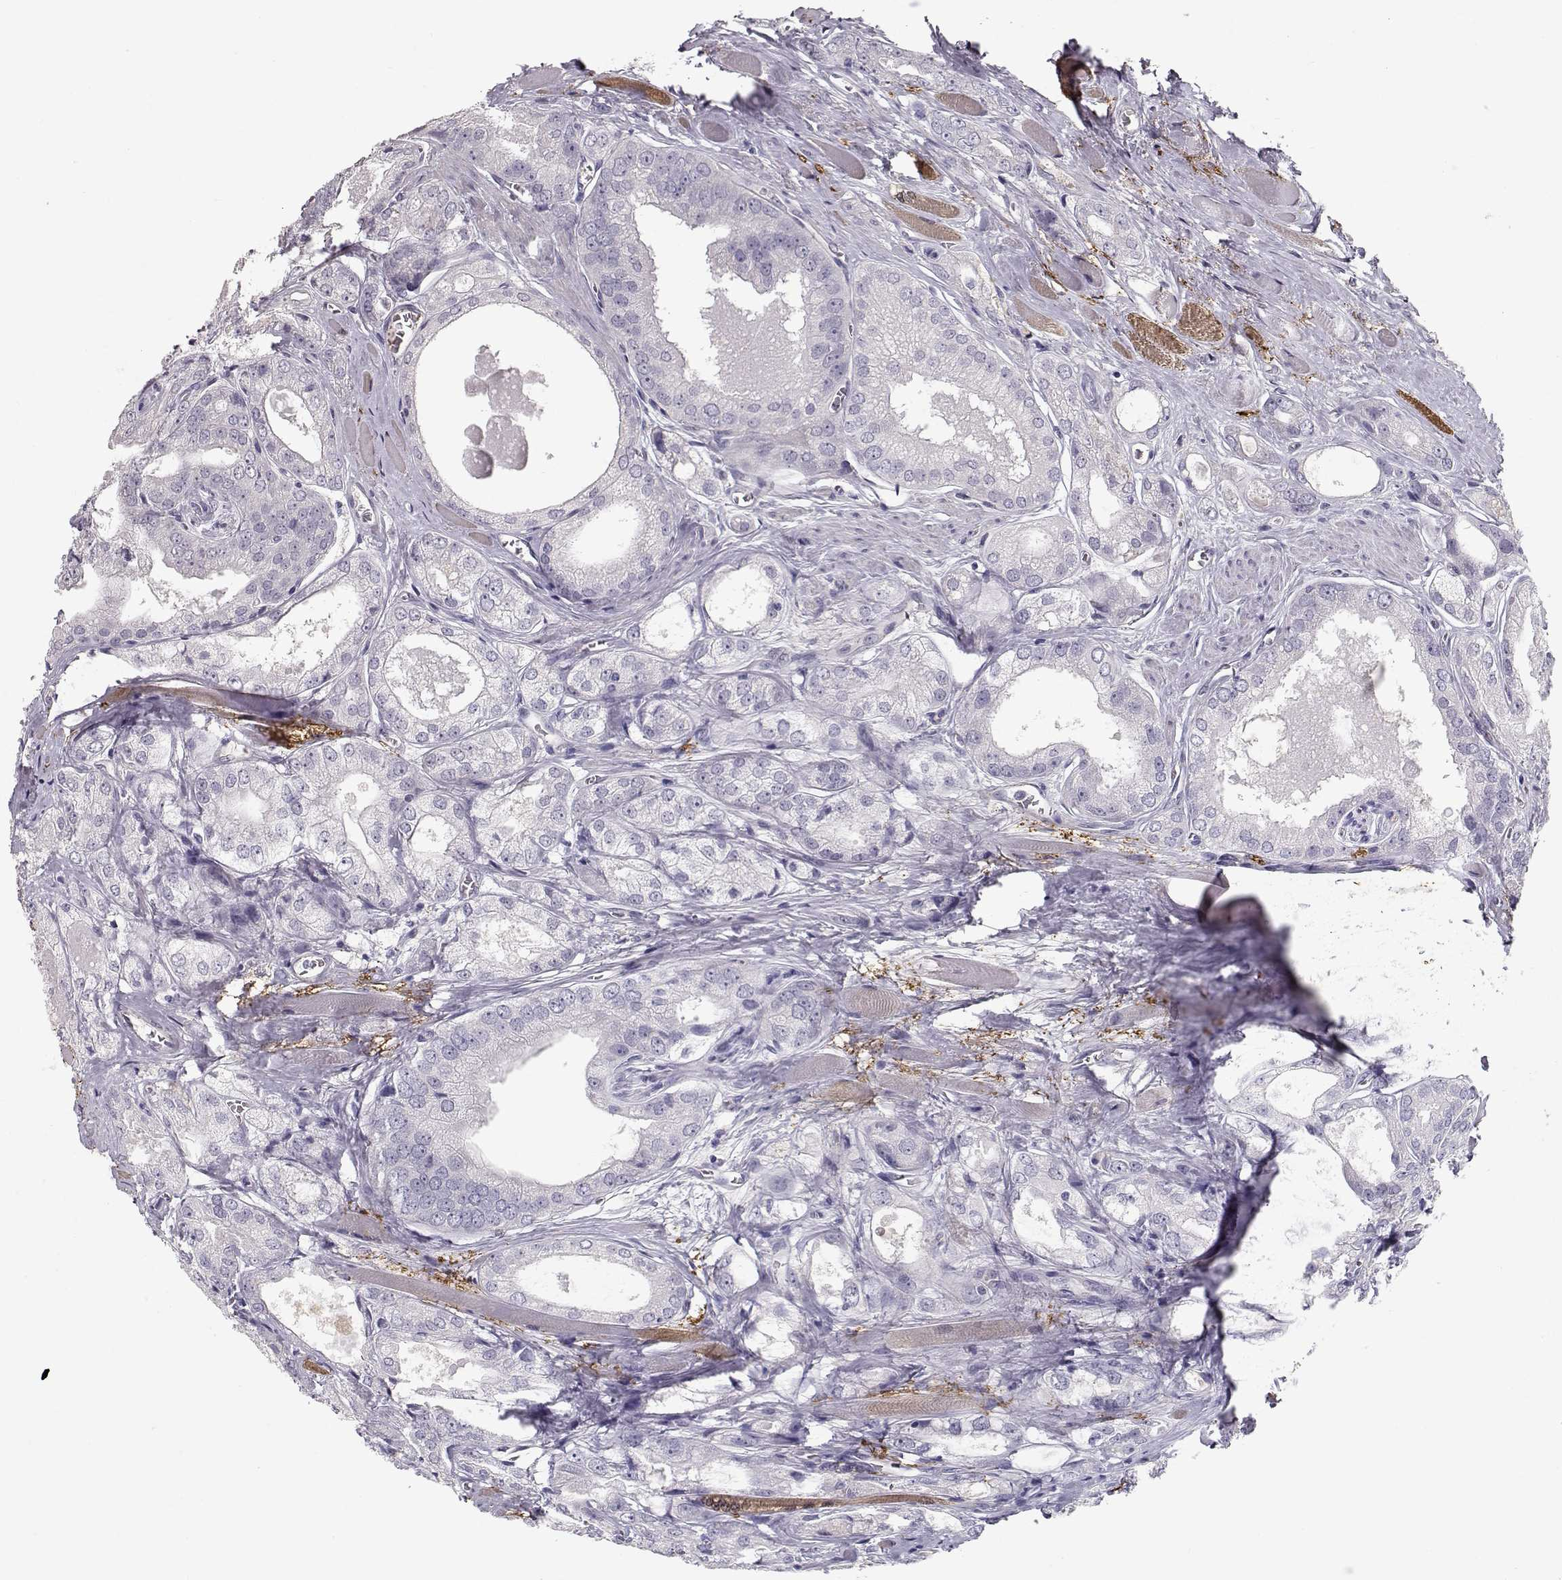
{"staining": {"intensity": "negative", "quantity": "none", "location": "none"}, "tissue": "prostate cancer", "cell_type": "Tumor cells", "image_type": "cancer", "snomed": [{"axis": "morphology", "description": "Adenocarcinoma, NOS"}, {"axis": "morphology", "description": "Adenocarcinoma, High grade"}, {"axis": "topography", "description": "Prostate"}], "caption": "Immunohistochemistry micrograph of human prostate cancer stained for a protein (brown), which displays no positivity in tumor cells.", "gene": "SLC18A1", "patient": {"sex": "male", "age": 70}}